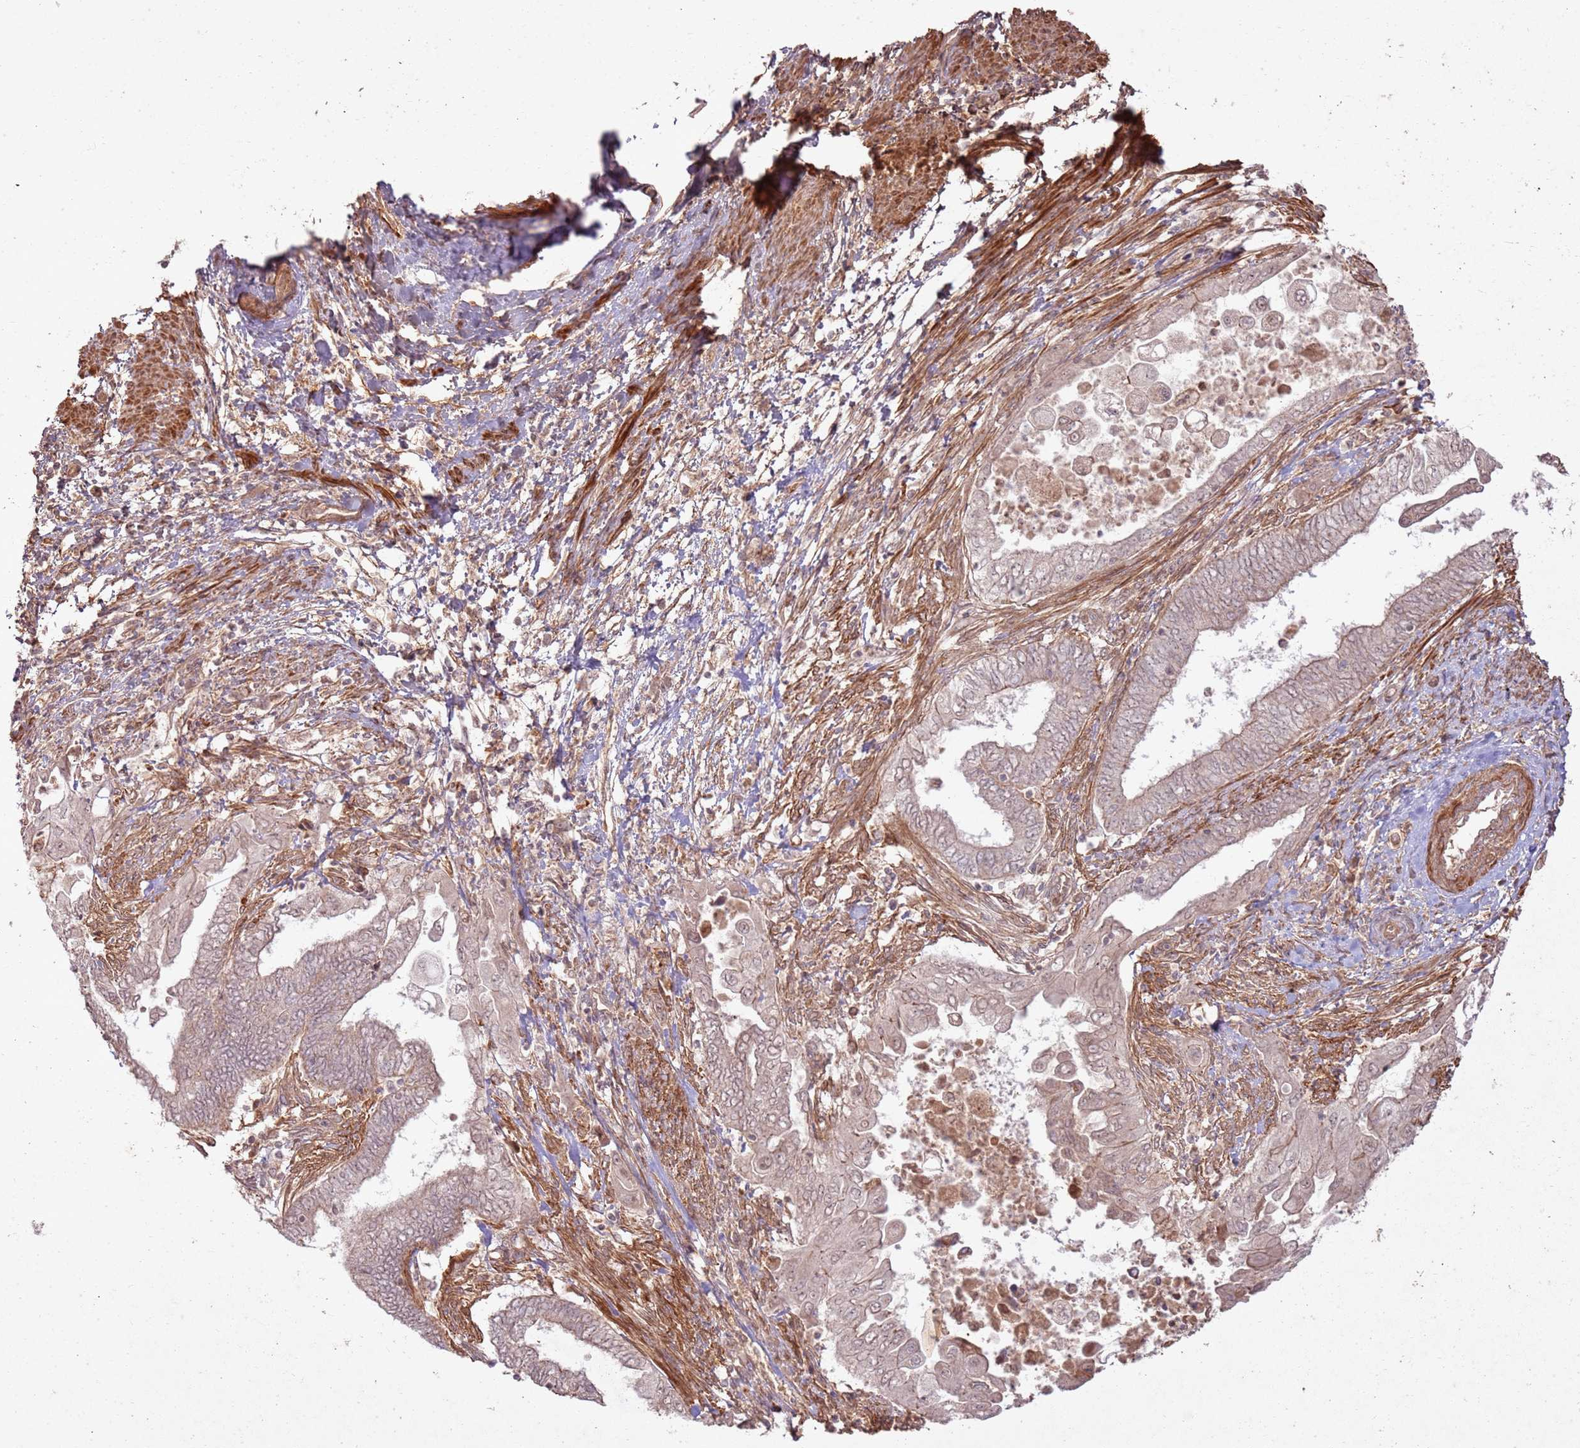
{"staining": {"intensity": "weak", "quantity": "<25%", "location": "nuclear"}, "tissue": "endometrial cancer", "cell_type": "Tumor cells", "image_type": "cancer", "snomed": [{"axis": "morphology", "description": "Adenocarcinoma, NOS"}, {"axis": "topography", "description": "Uterus"}, {"axis": "topography", "description": "Endometrium"}], "caption": "High magnification brightfield microscopy of endometrial cancer stained with DAB (brown) and counterstained with hematoxylin (blue): tumor cells show no significant staining. (Immunohistochemistry, brightfield microscopy, high magnification).", "gene": "ZNF623", "patient": {"sex": "female", "age": 70}}